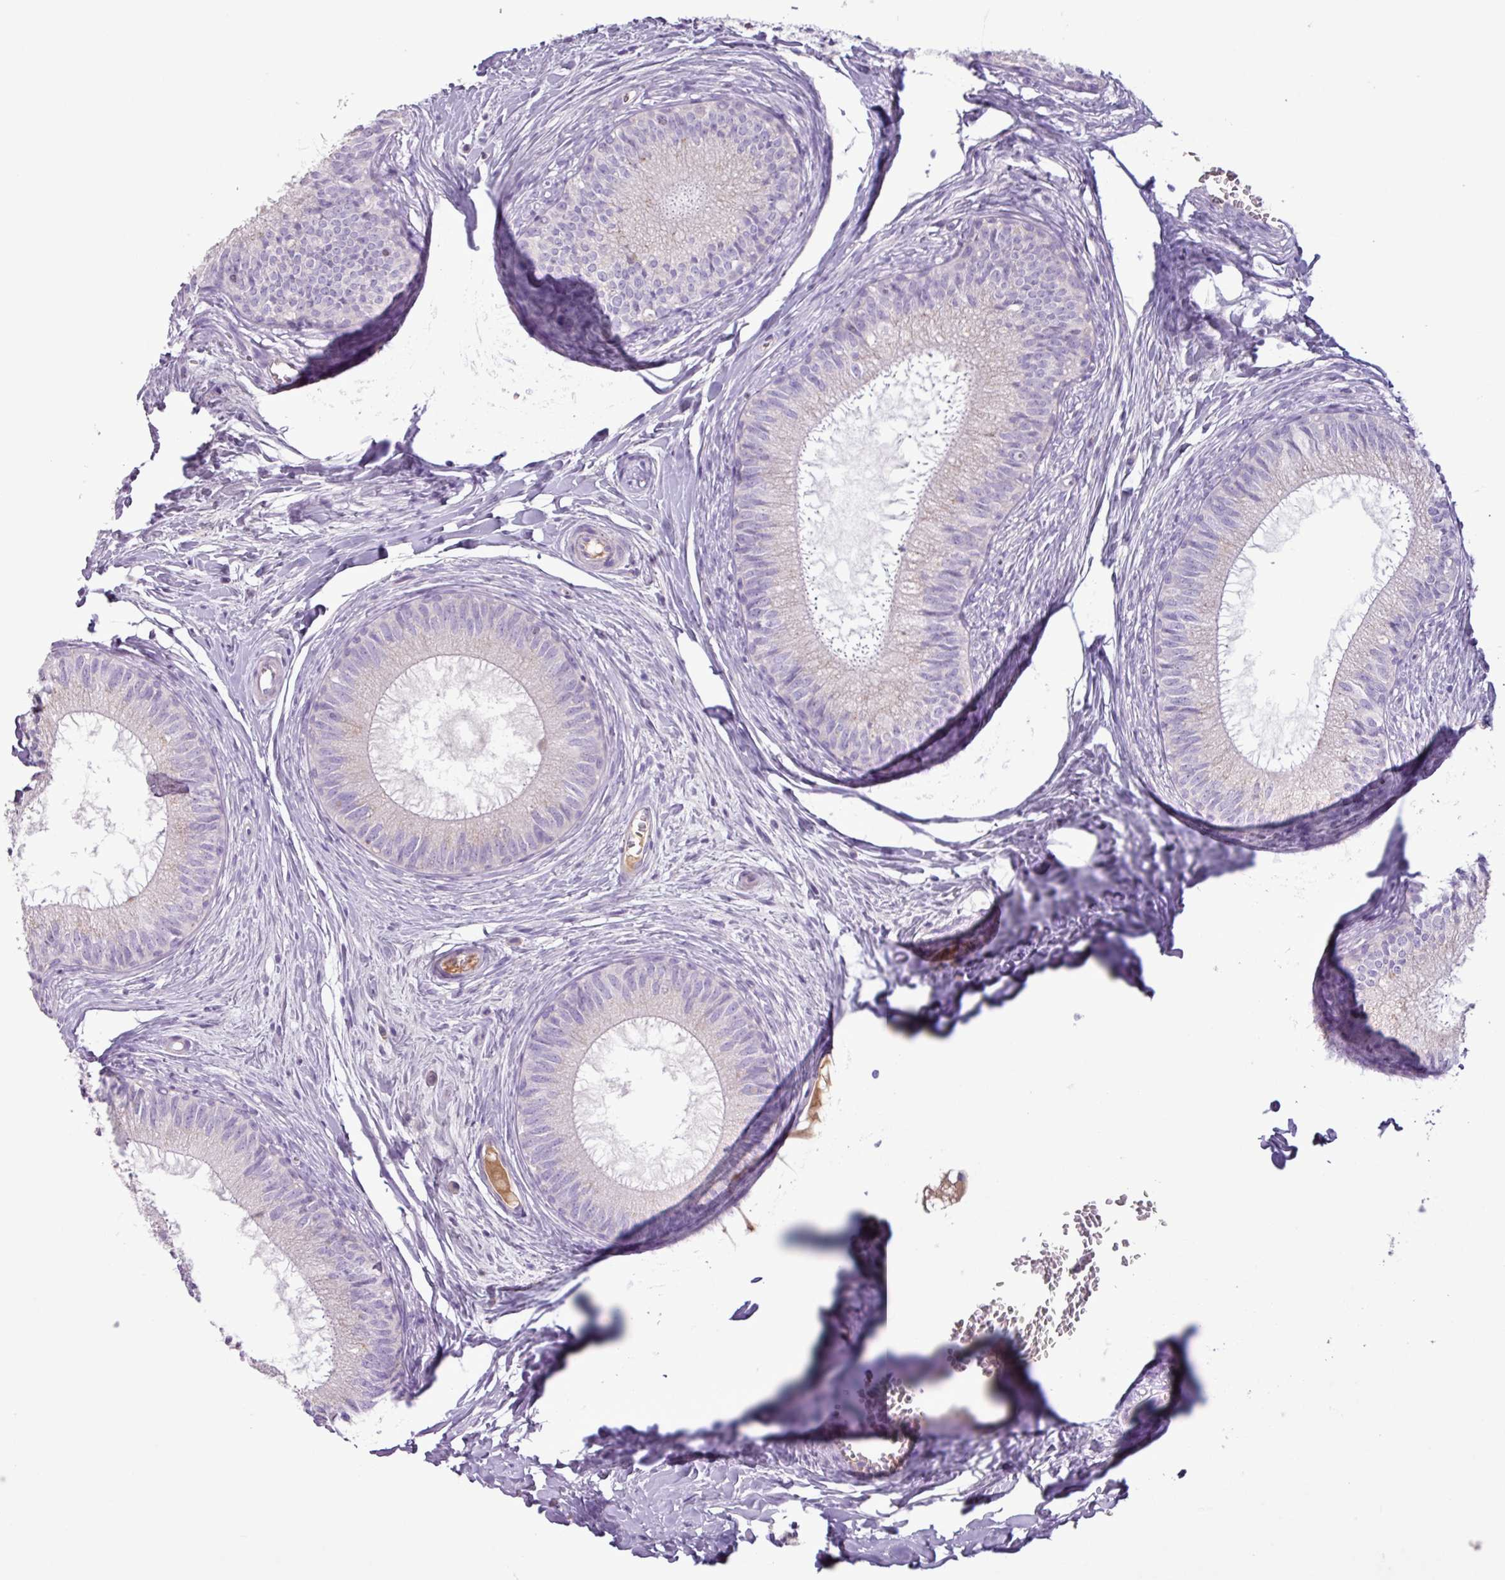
{"staining": {"intensity": "strong", "quantity": "25%-75%", "location": "cytoplasmic/membranous"}, "tissue": "epididymis", "cell_type": "Glandular cells", "image_type": "normal", "snomed": [{"axis": "morphology", "description": "Normal tissue, NOS"}, {"axis": "topography", "description": "Epididymis"}], "caption": "Protein expression by IHC reveals strong cytoplasmic/membranous positivity in approximately 25%-75% of glandular cells in benign epididymis.", "gene": "C4A", "patient": {"sex": "male", "age": 25}}